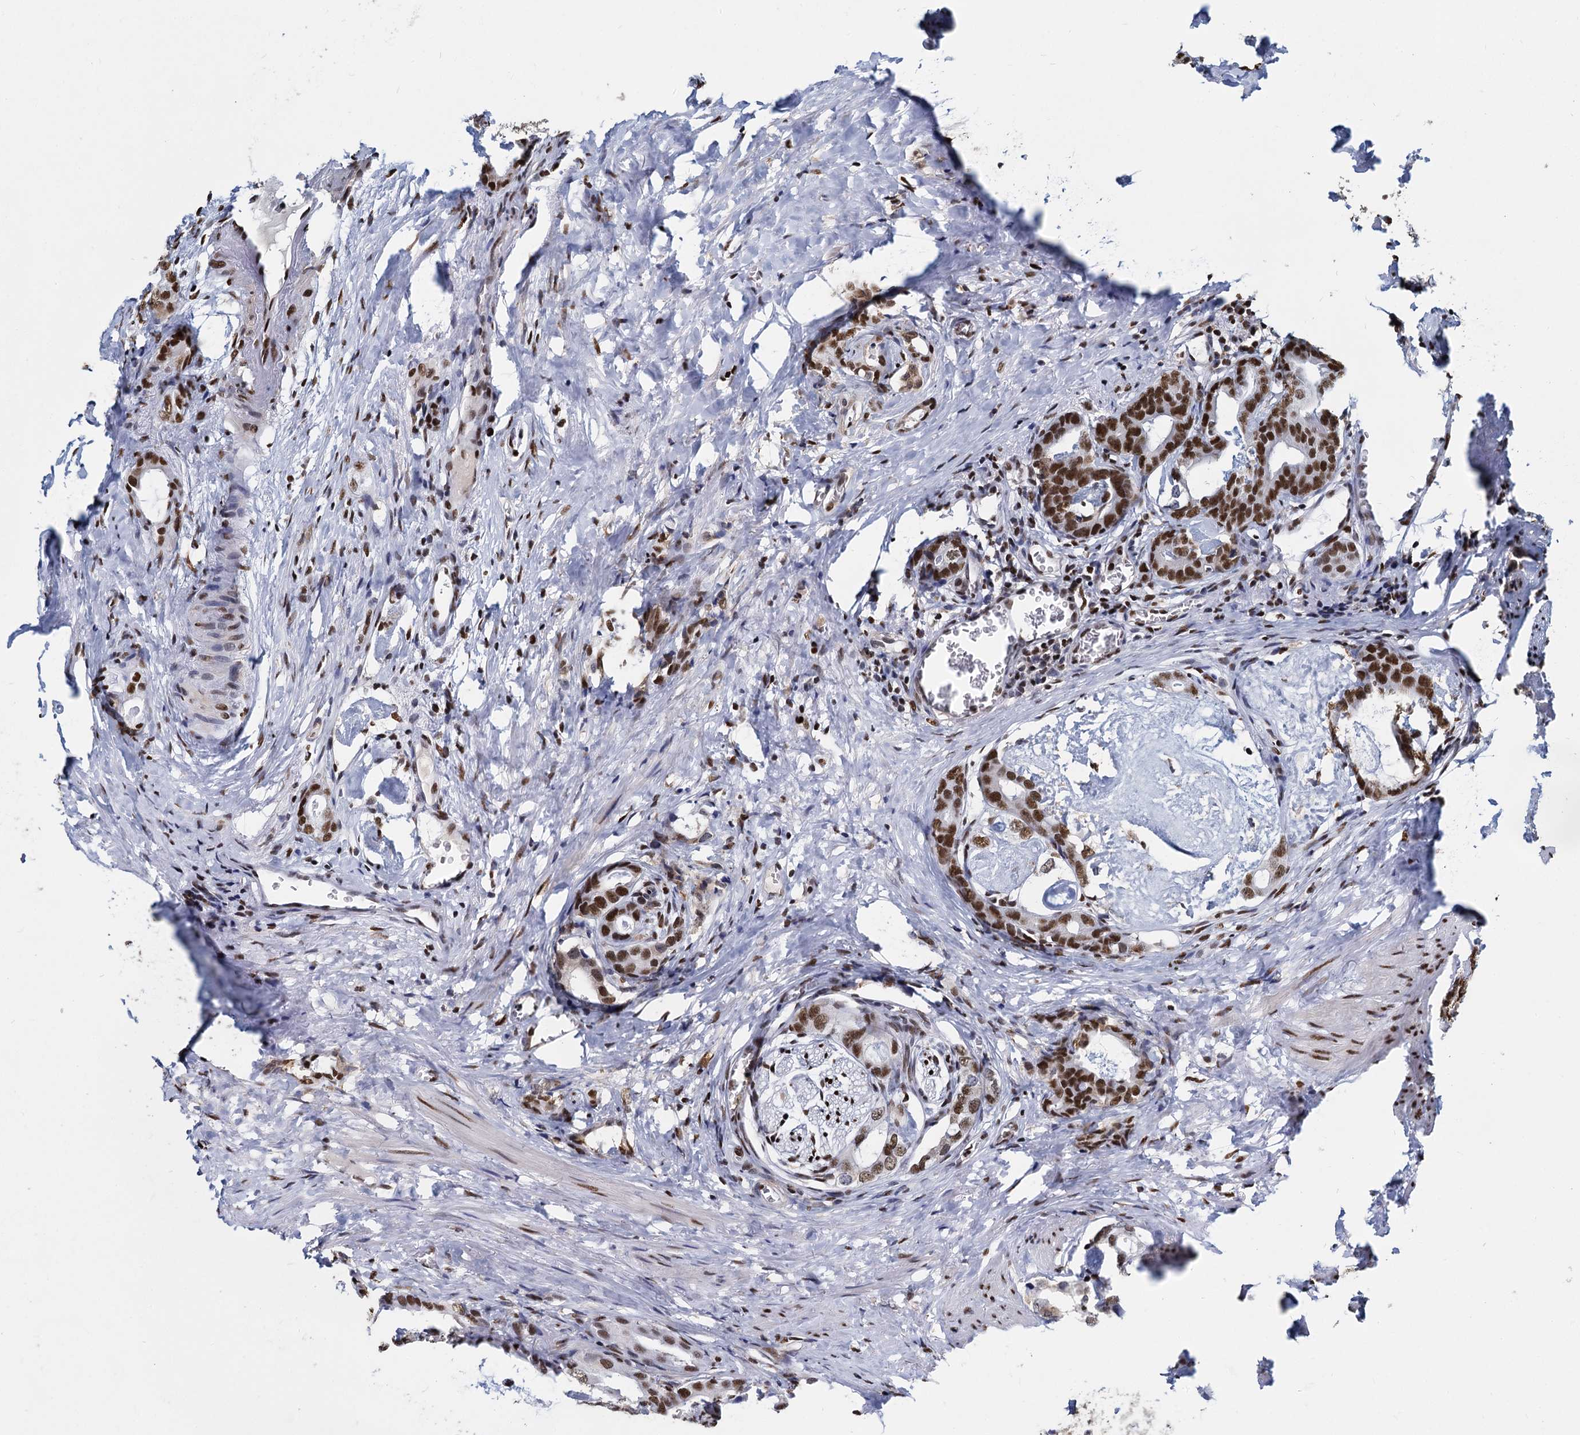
{"staining": {"intensity": "strong", "quantity": ">75%", "location": "nuclear"}, "tissue": "prostate cancer", "cell_type": "Tumor cells", "image_type": "cancer", "snomed": [{"axis": "morphology", "description": "Adenocarcinoma, Low grade"}, {"axis": "topography", "description": "Prostate"}], "caption": "Immunohistochemistry (IHC) (DAB) staining of human adenocarcinoma (low-grade) (prostate) exhibits strong nuclear protein staining in about >75% of tumor cells.", "gene": "DCPS", "patient": {"sex": "male", "age": 71}}